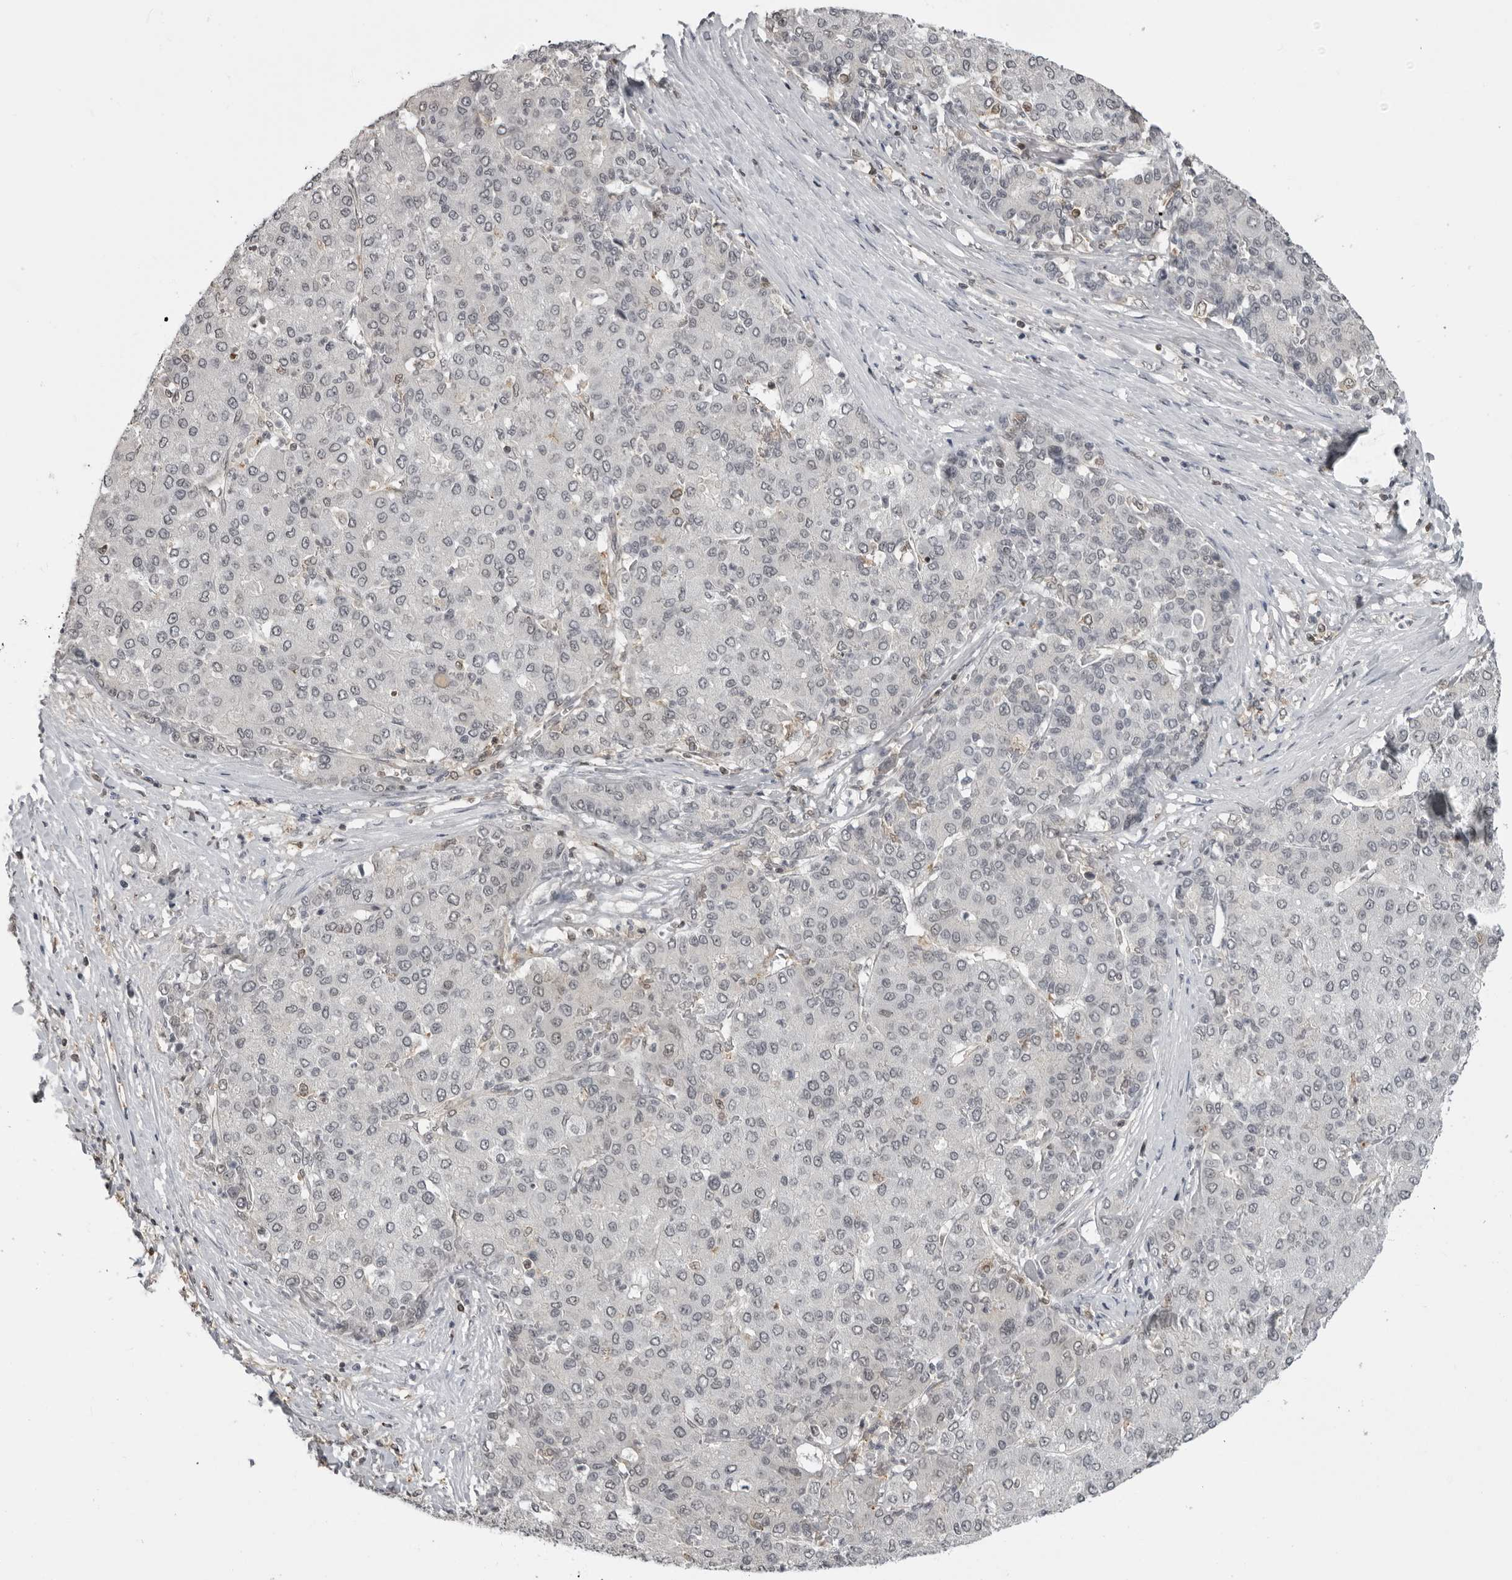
{"staining": {"intensity": "negative", "quantity": "none", "location": "none"}, "tissue": "liver cancer", "cell_type": "Tumor cells", "image_type": "cancer", "snomed": [{"axis": "morphology", "description": "Carcinoma, Hepatocellular, NOS"}, {"axis": "topography", "description": "Liver"}], "caption": "Tumor cells are negative for brown protein staining in liver hepatocellular carcinoma.", "gene": "PDCL3", "patient": {"sex": "male", "age": 65}}